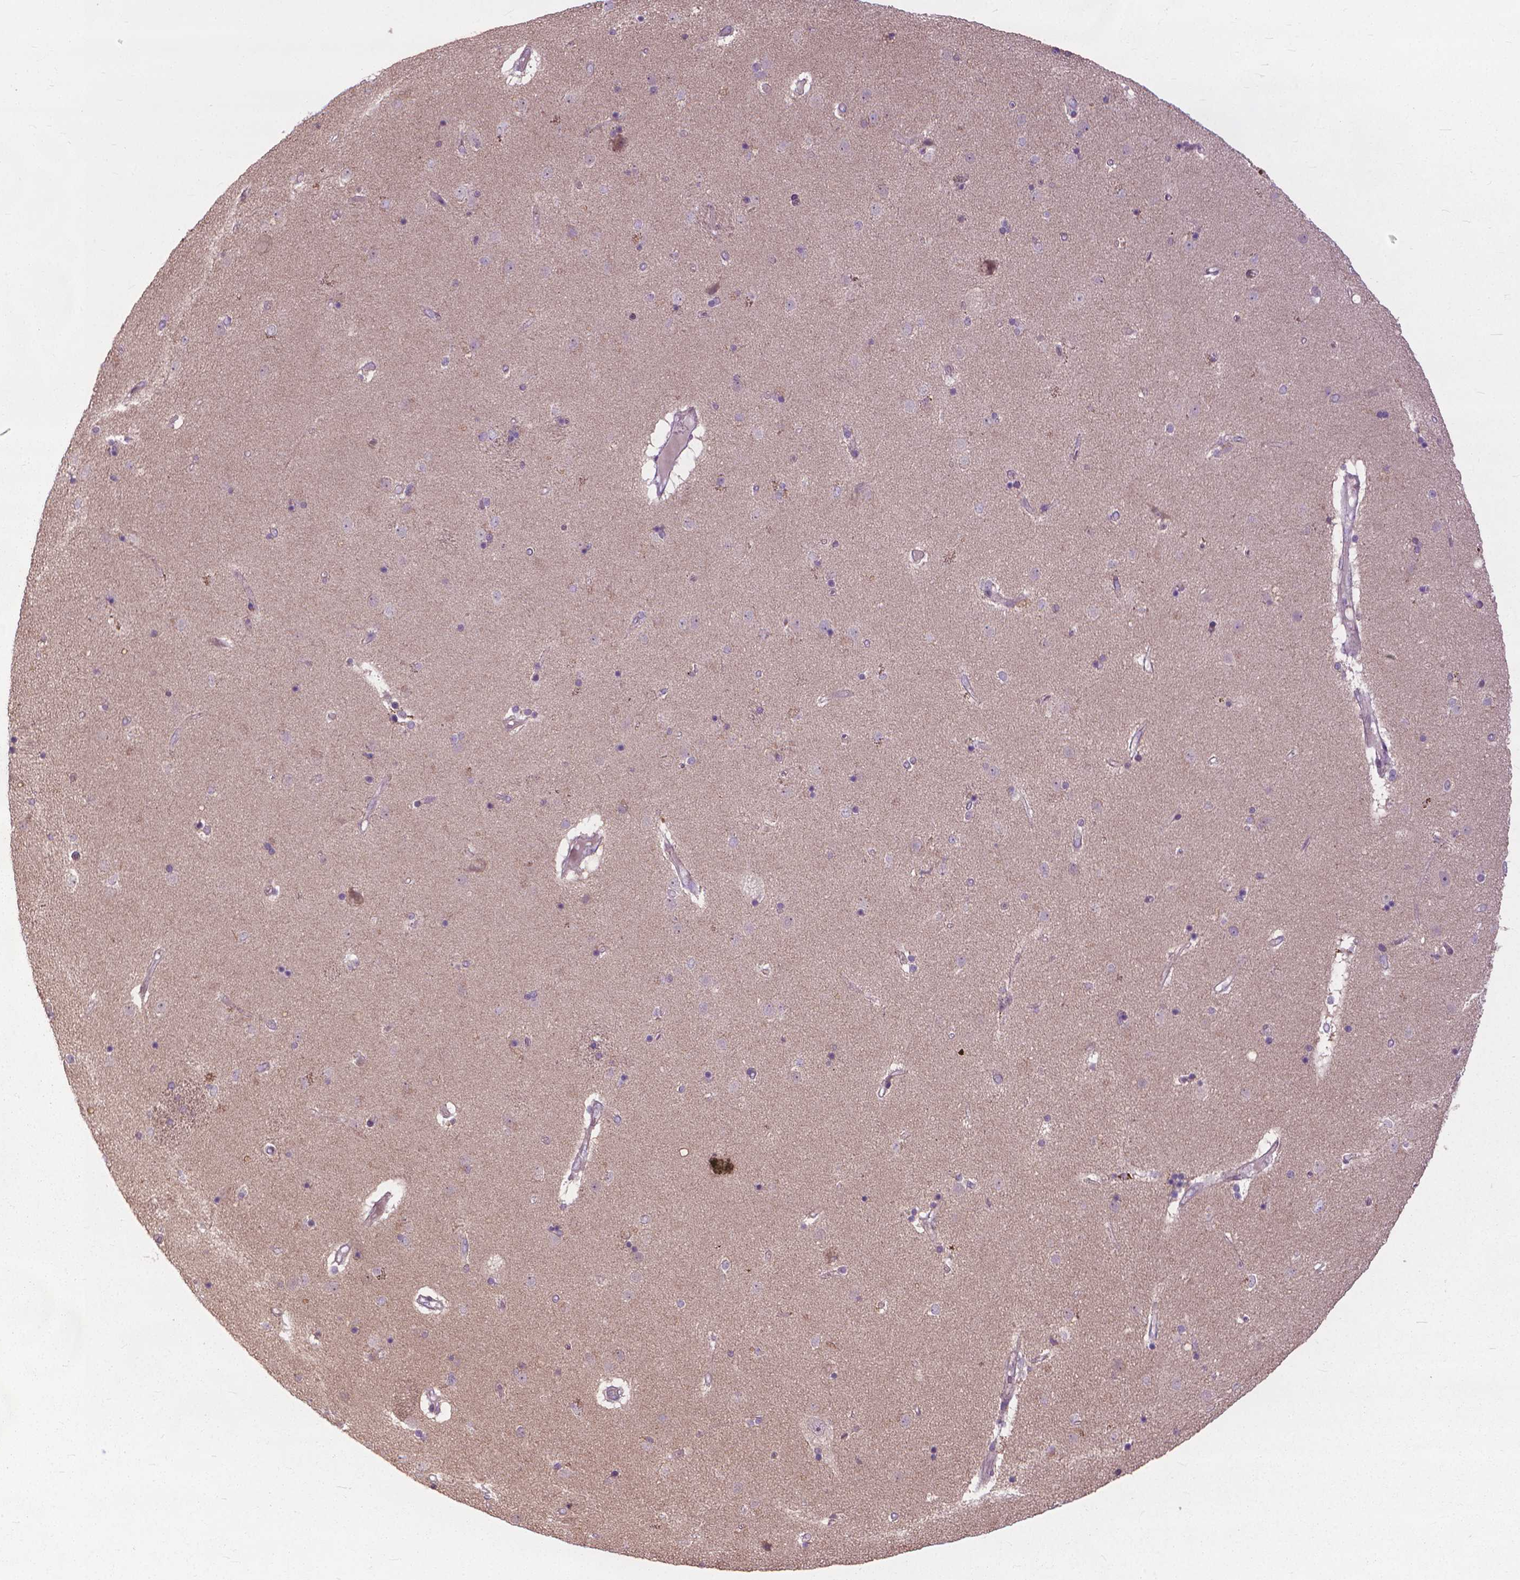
{"staining": {"intensity": "weak", "quantity": "<25%", "location": "cytoplasmic/membranous"}, "tissue": "caudate", "cell_type": "Glial cells", "image_type": "normal", "snomed": [{"axis": "morphology", "description": "Normal tissue, NOS"}, {"axis": "topography", "description": "Lateral ventricle wall"}], "caption": "The IHC histopathology image has no significant staining in glial cells of caudate. (Stains: DAB (3,3'-diaminobenzidine) IHC with hematoxylin counter stain, Microscopy: brightfield microscopy at high magnification).", "gene": "NUDT1", "patient": {"sex": "female", "age": 71}}